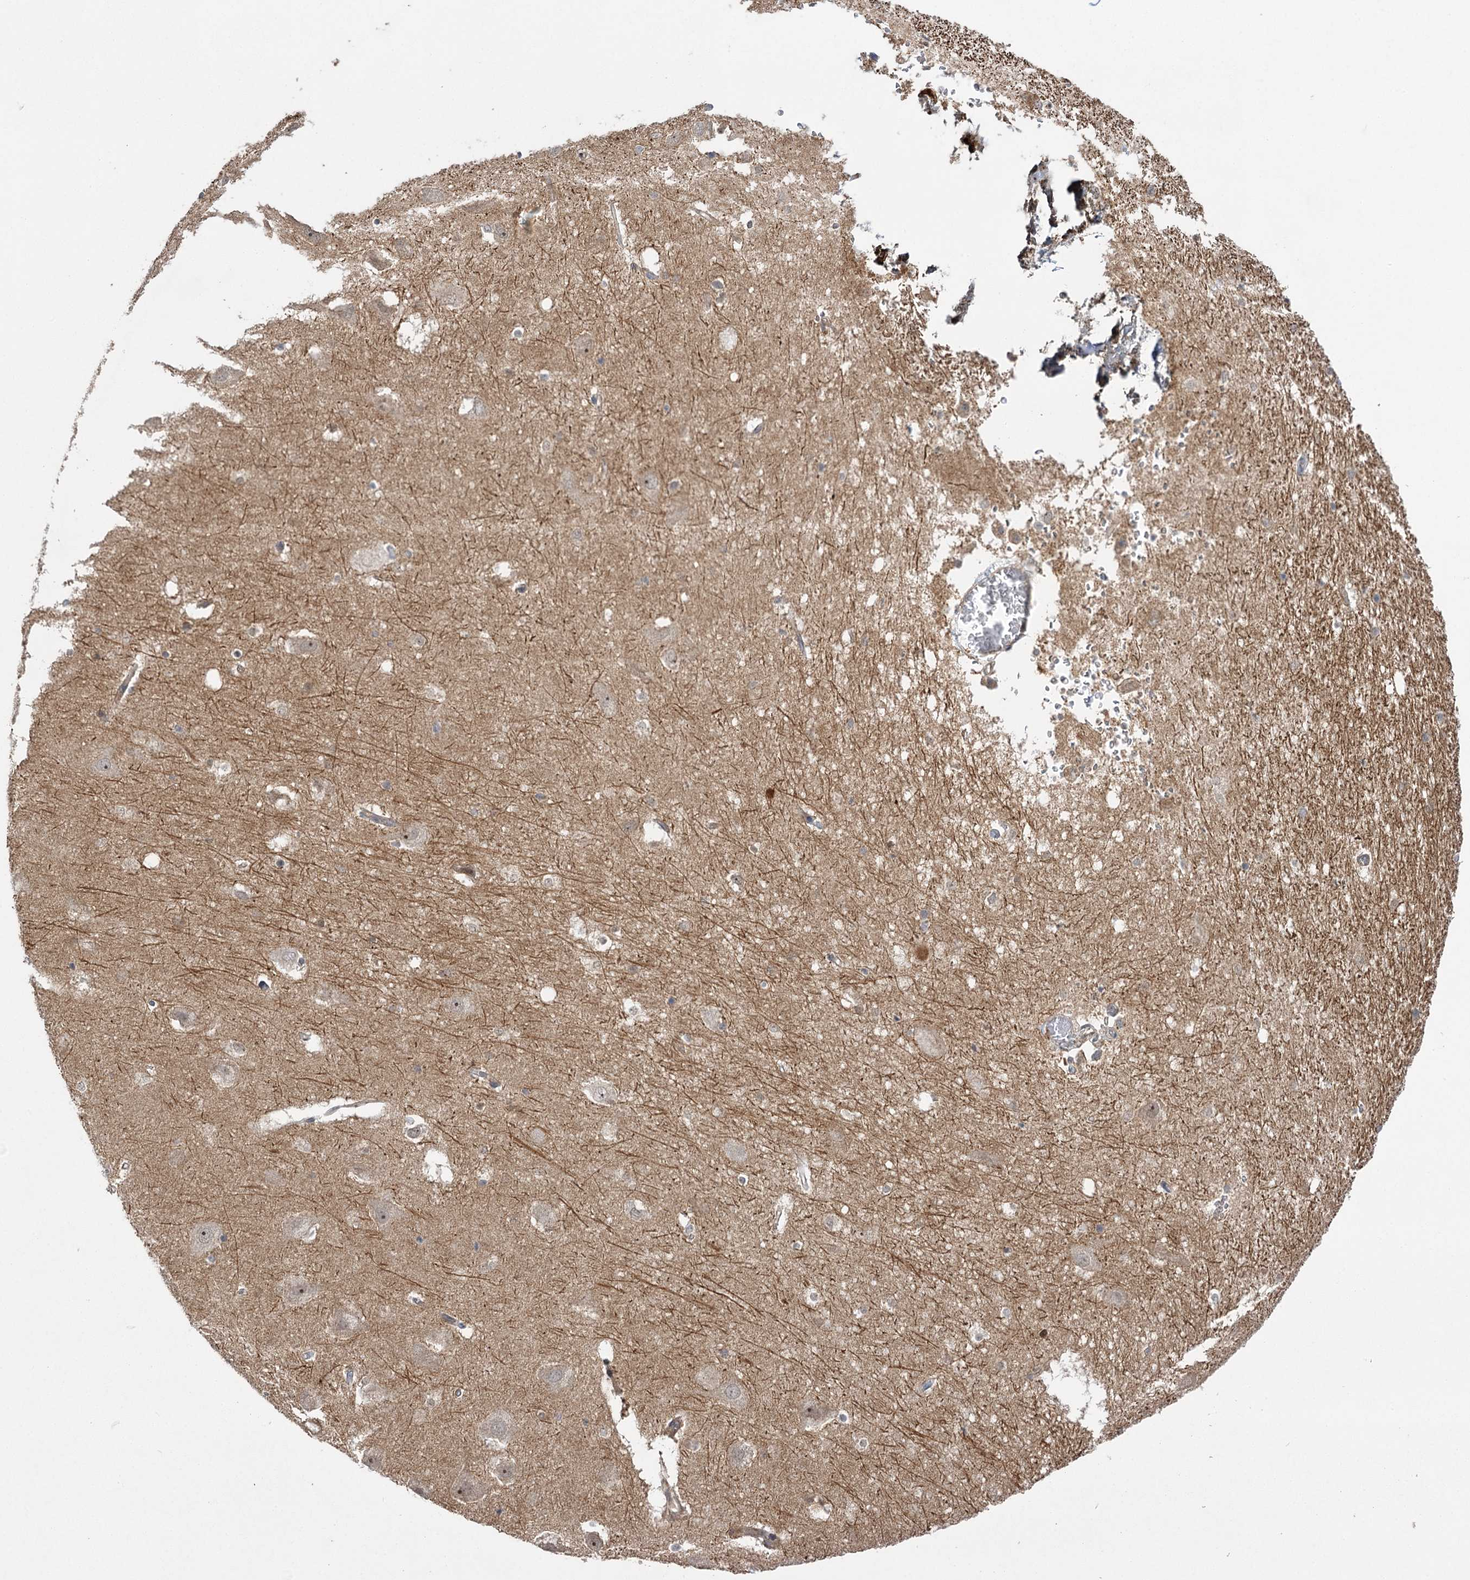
{"staining": {"intensity": "negative", "quantity": "none", "location": "none"}, "tissue": "hippocampus", "cell_type": "Glial cells", "image_type": "normal", "snomed": [{"axis": "morphology", "description": "Normal tissue, NOS"}, {"axis": "topography", "description": "Hippocampus"}], "caption": "Unremarkable hippocampus was stained to show a protein in brown. There is no significant expression in glial cells. The staining is performed using DAB (3,3'-diaminobenzidine) brown chromogen with nuclei counter-stained in using hematoxylin.", "gene": "KCNN2", "patient": {"sex": "female", "age": 52}}